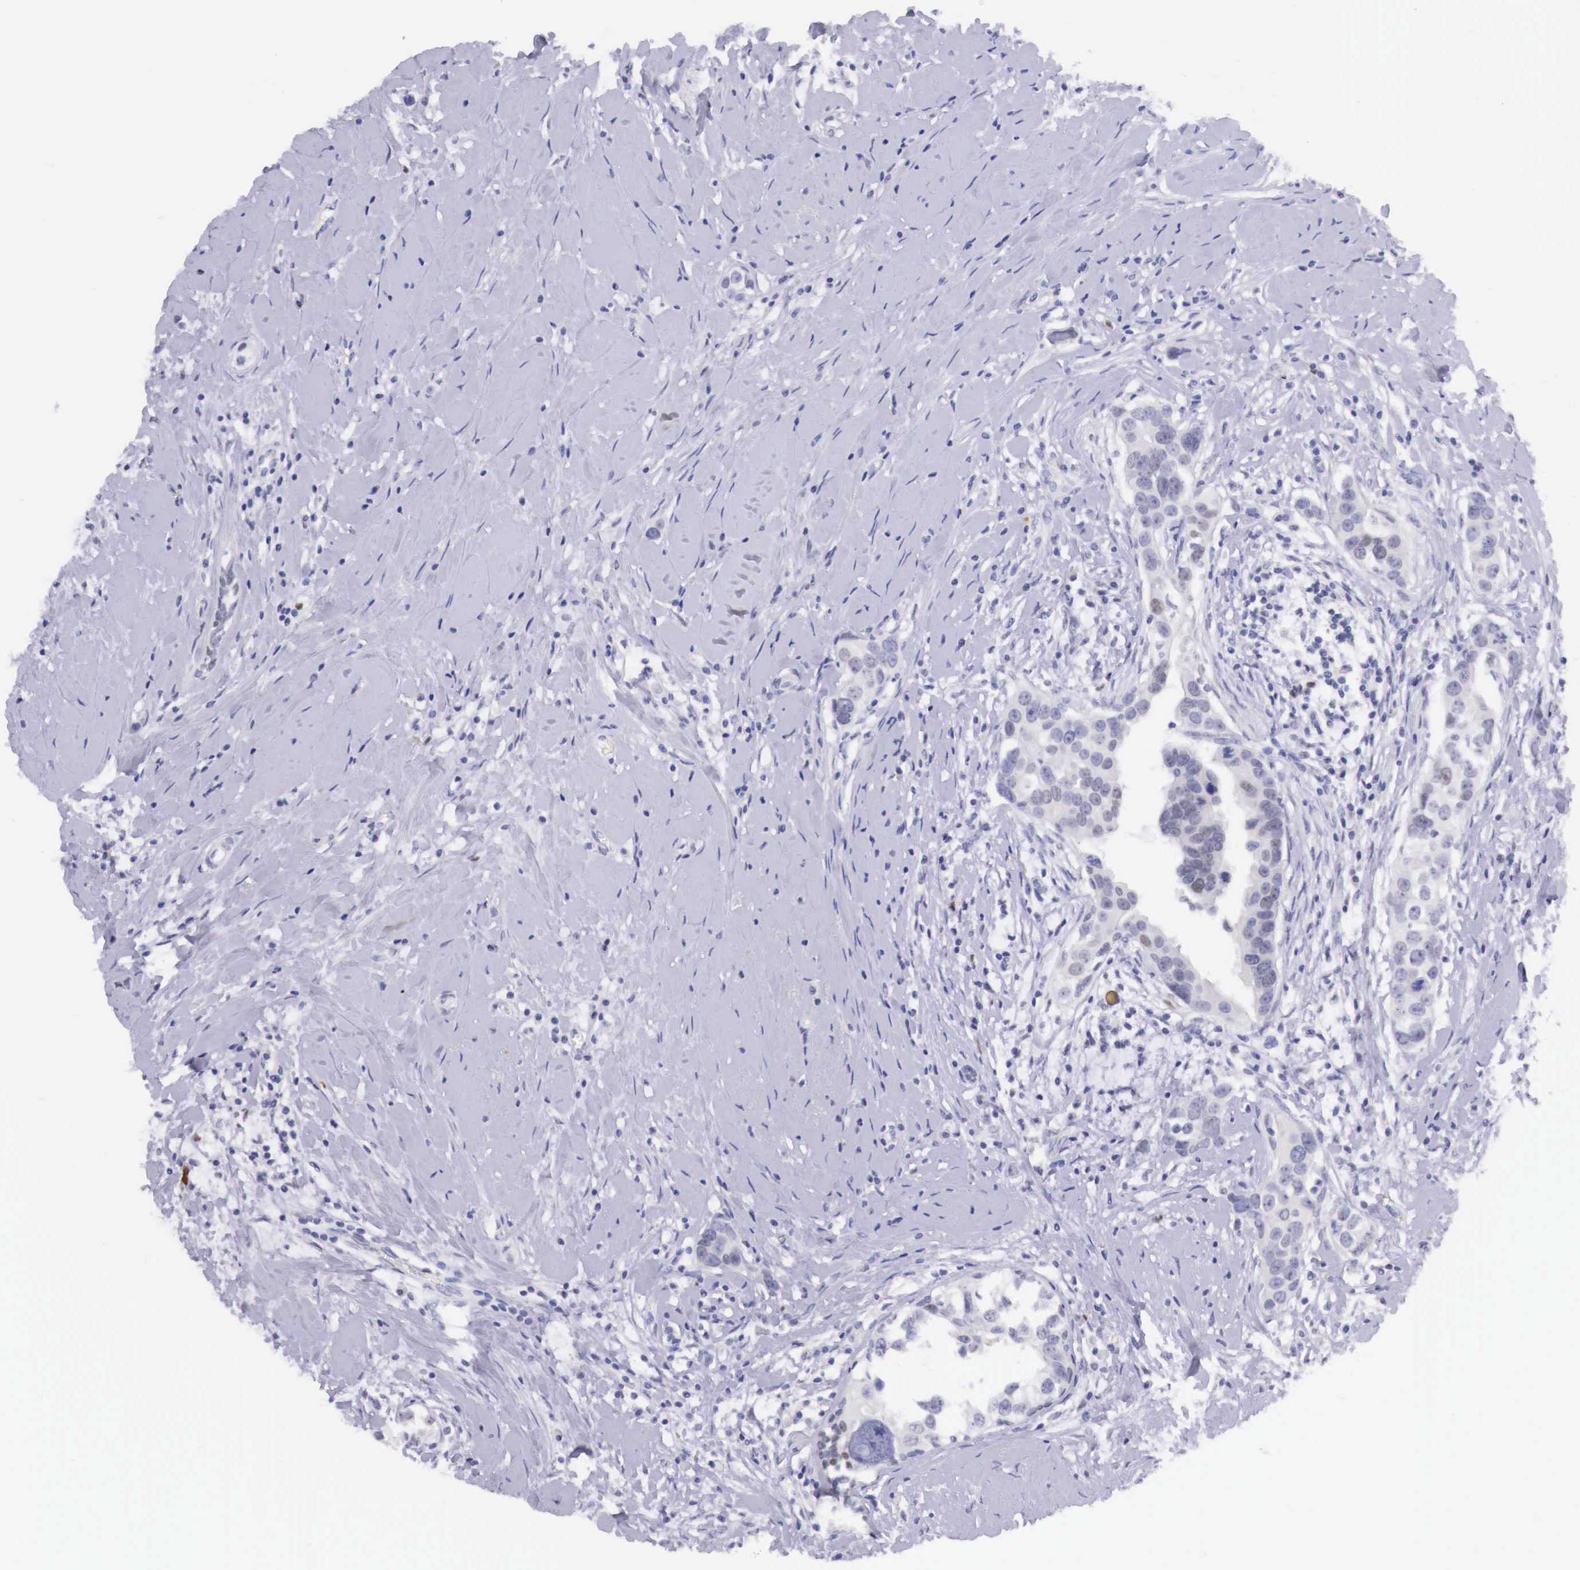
{"staining": {"intensity": "negative", "quantity": "none", "location": "none"}, "tissue": "breast cancer", "cell_type": "Tumor cells", "image_type": "cancer", "snomed": [{"axis": "morphology", "description": "Duct carcinoma"}, {"axis": "topography", "description": "Breast"}], "caption": "Photomicrograph shows no protein expression in tumor cells of breast intraductal carcinoma tissue.", "gene": "BCL6", "patient": {"sex": "female", "age": 55}}